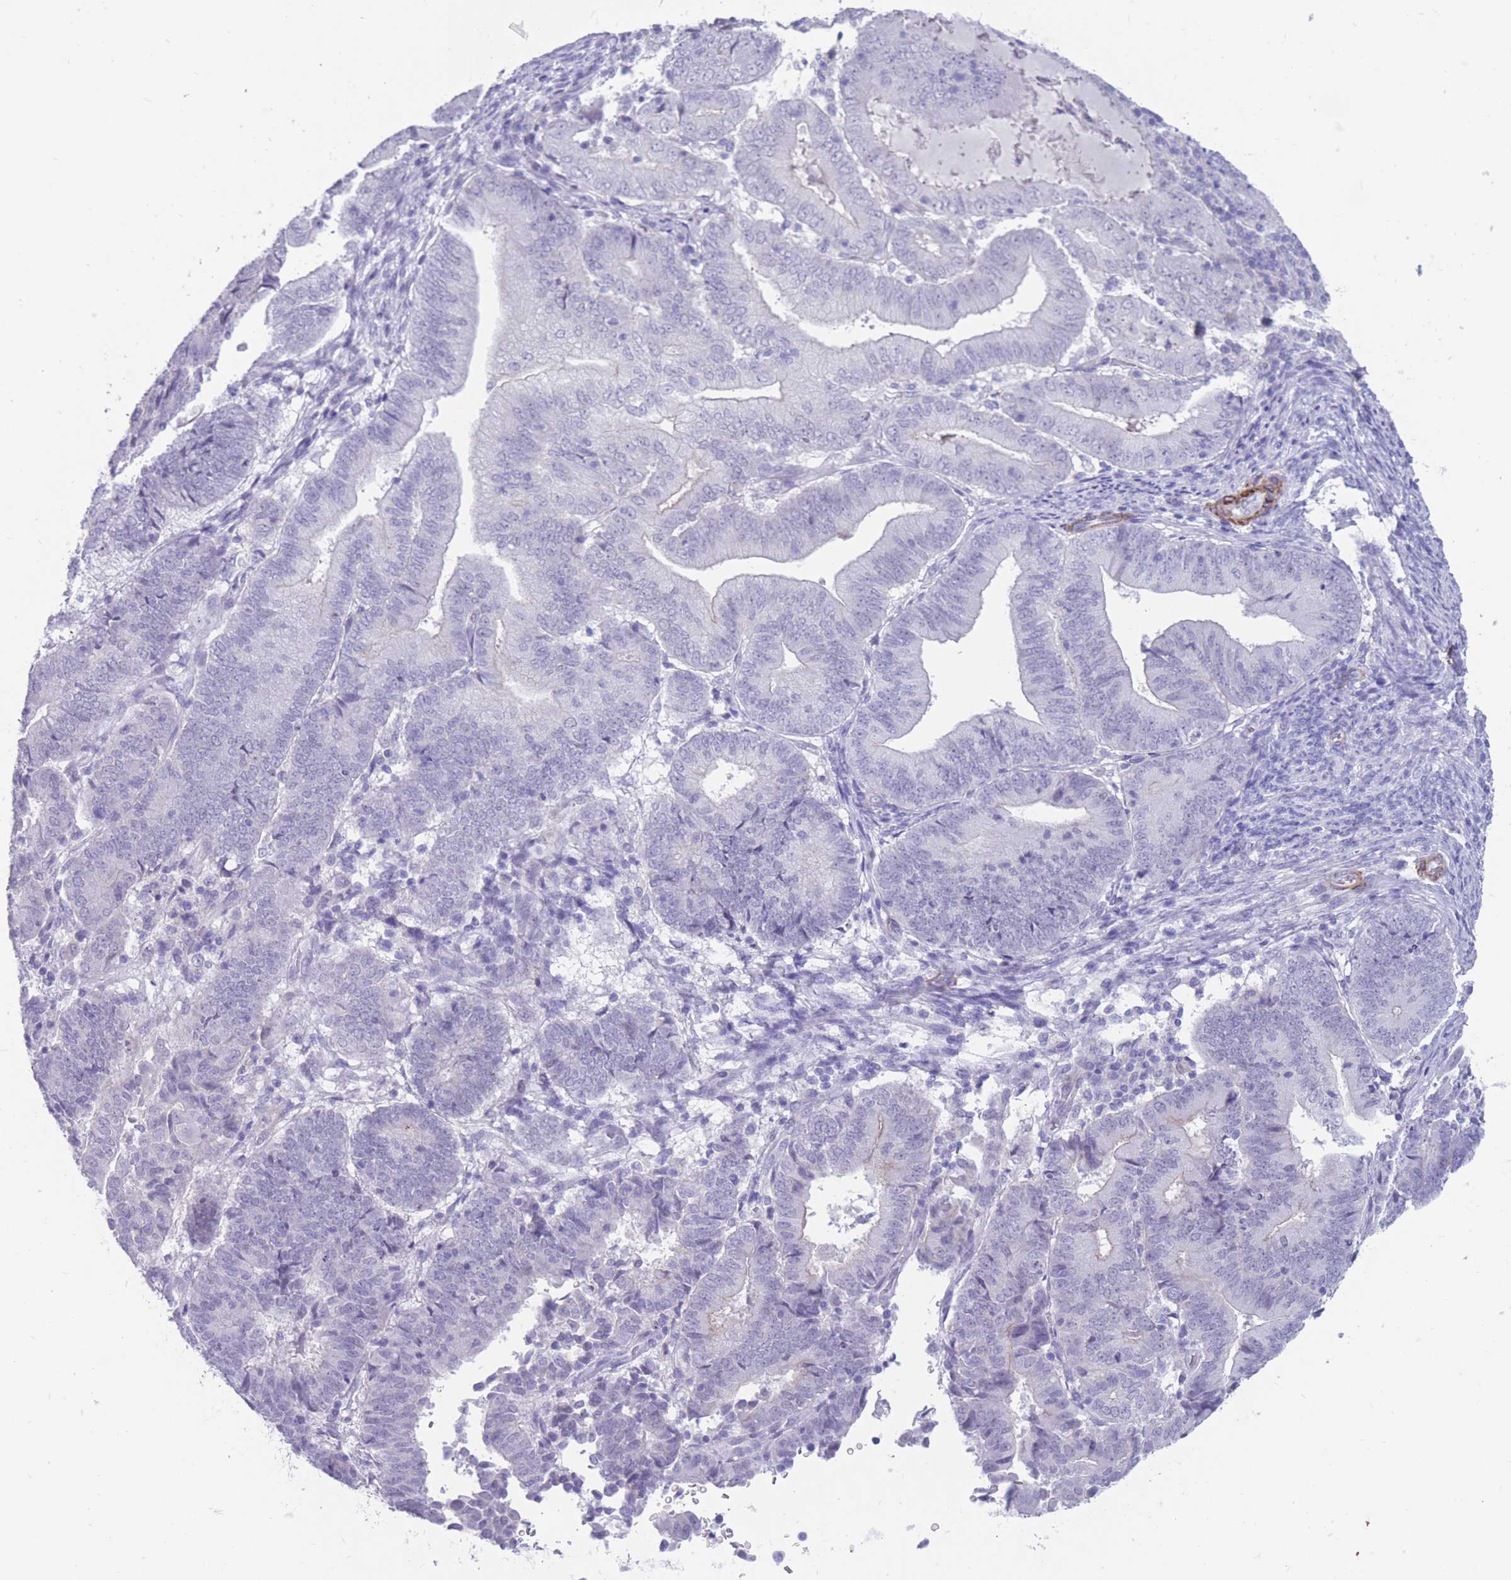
{"staining": {"intensity": "negative", "quantity": "none", "location": "none"}, "tissue": "endometrial cancer", "cell_type": "Tumor cells", "image_type": "cancer", "snomed": [{"axis": "morphology", "description": "Adenocarcinoma, NOS"}, {"axis": "topography", "description": "Endometrium"}], "caption": "Tumor cells show no significant protein positivity in adenocarcinoma (endometrial).", "gene": "DPYD", "patient": {"sex": "female", "age": 70}}